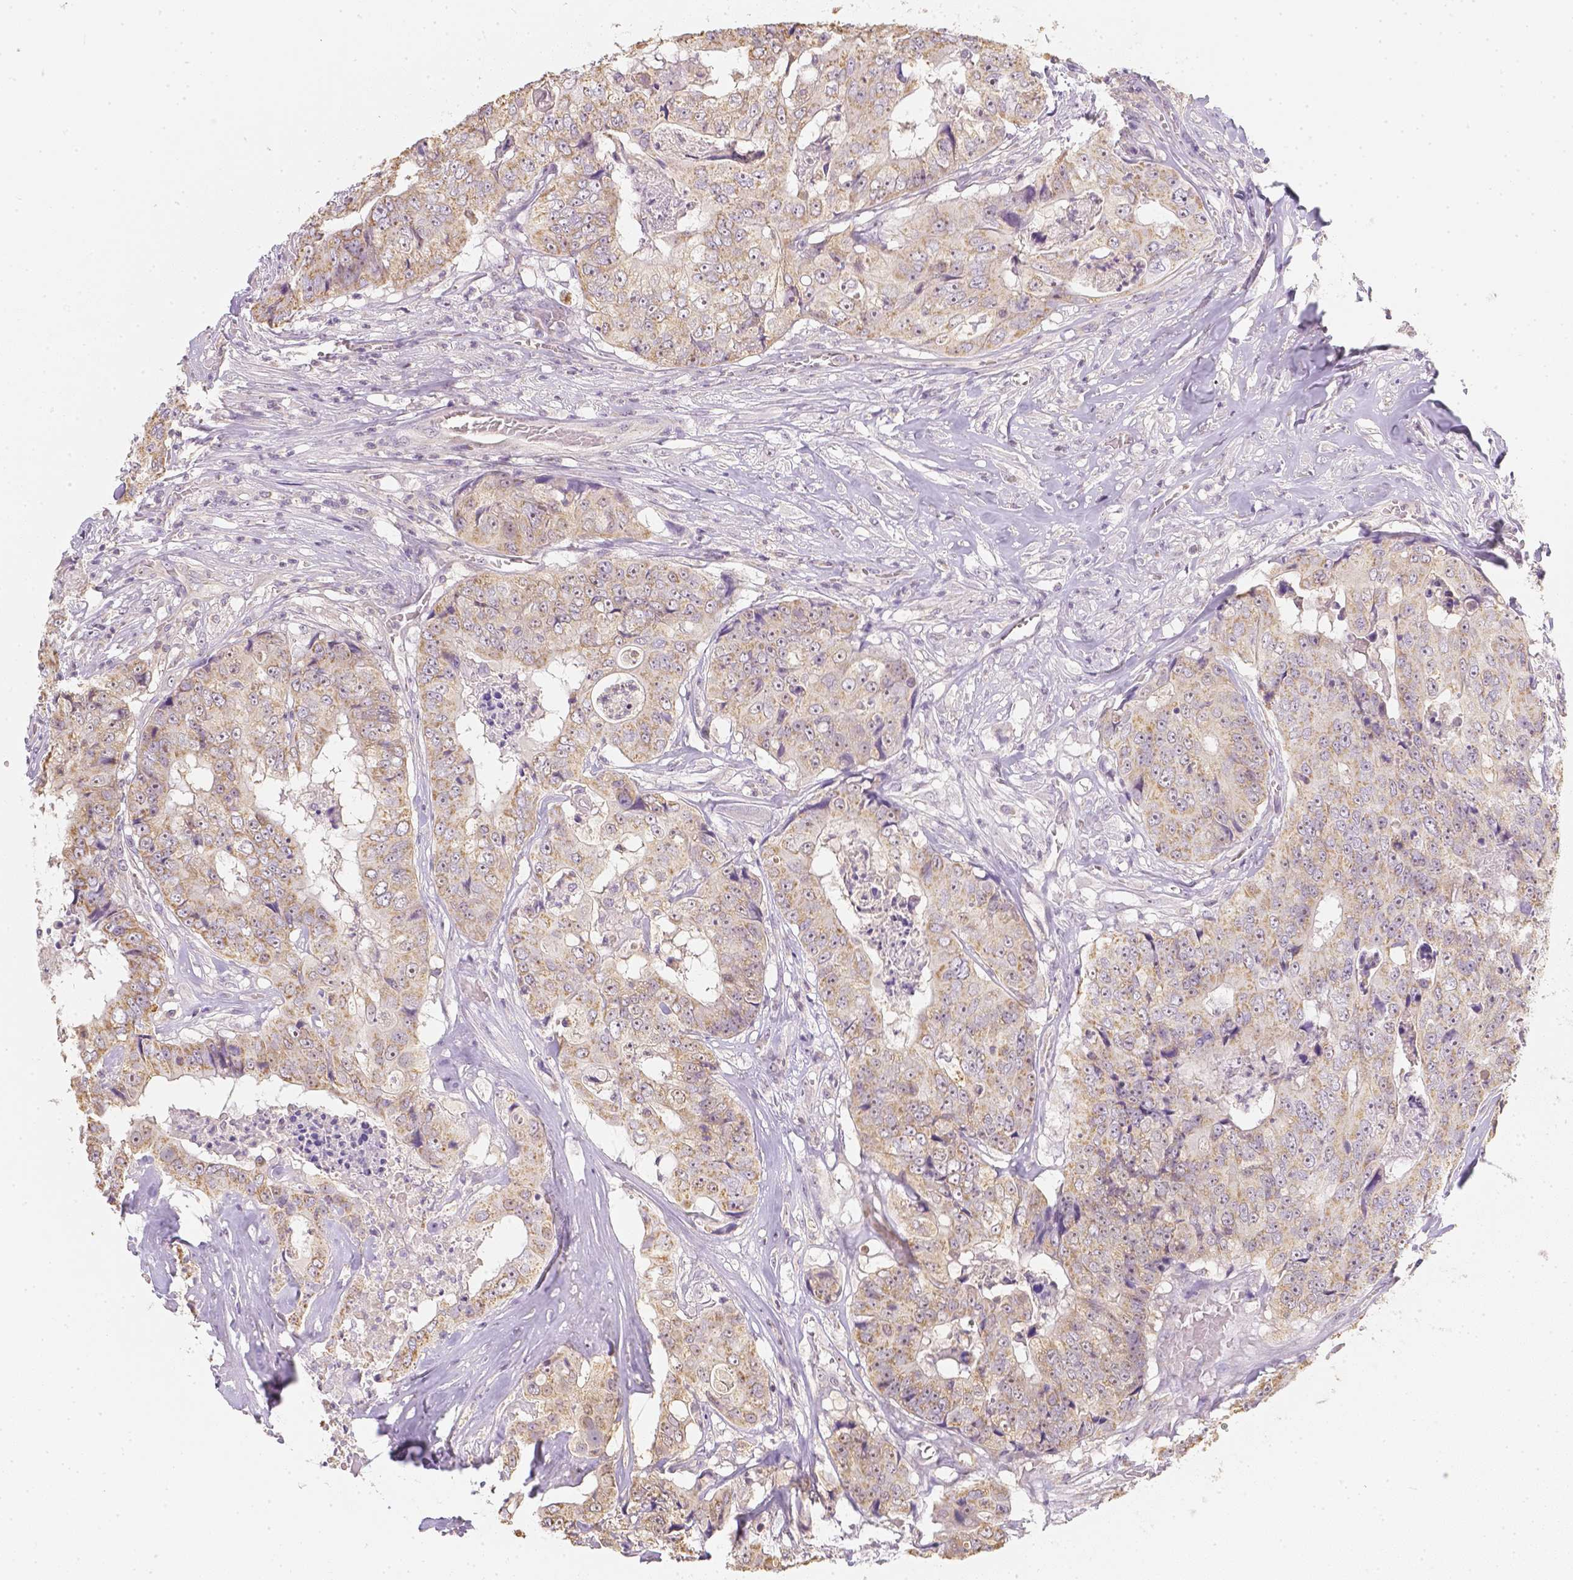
{"staining": {"intensity": "weak", "quantity": ">75%", "location": "cytoplasmic/membranous"}, "tissue": "colorectal cancer", "cell_type": "Tumor cells", "image_type": "cancer", "snomed": [{"axis": "morphology", "description": "Adenocarcinoma, NOS"}, {"axis": "topography", "description": "Rectum"}], "caption": "This photomicrograph shows immunohistochemistry staining of colorectal cancer (adenocarcinoma), with low weak cytoplasmic/membranous expression in approximately >75% of tumor cells.", "gene": "NVL", "patient": {"sex": "female", "age": 62}}